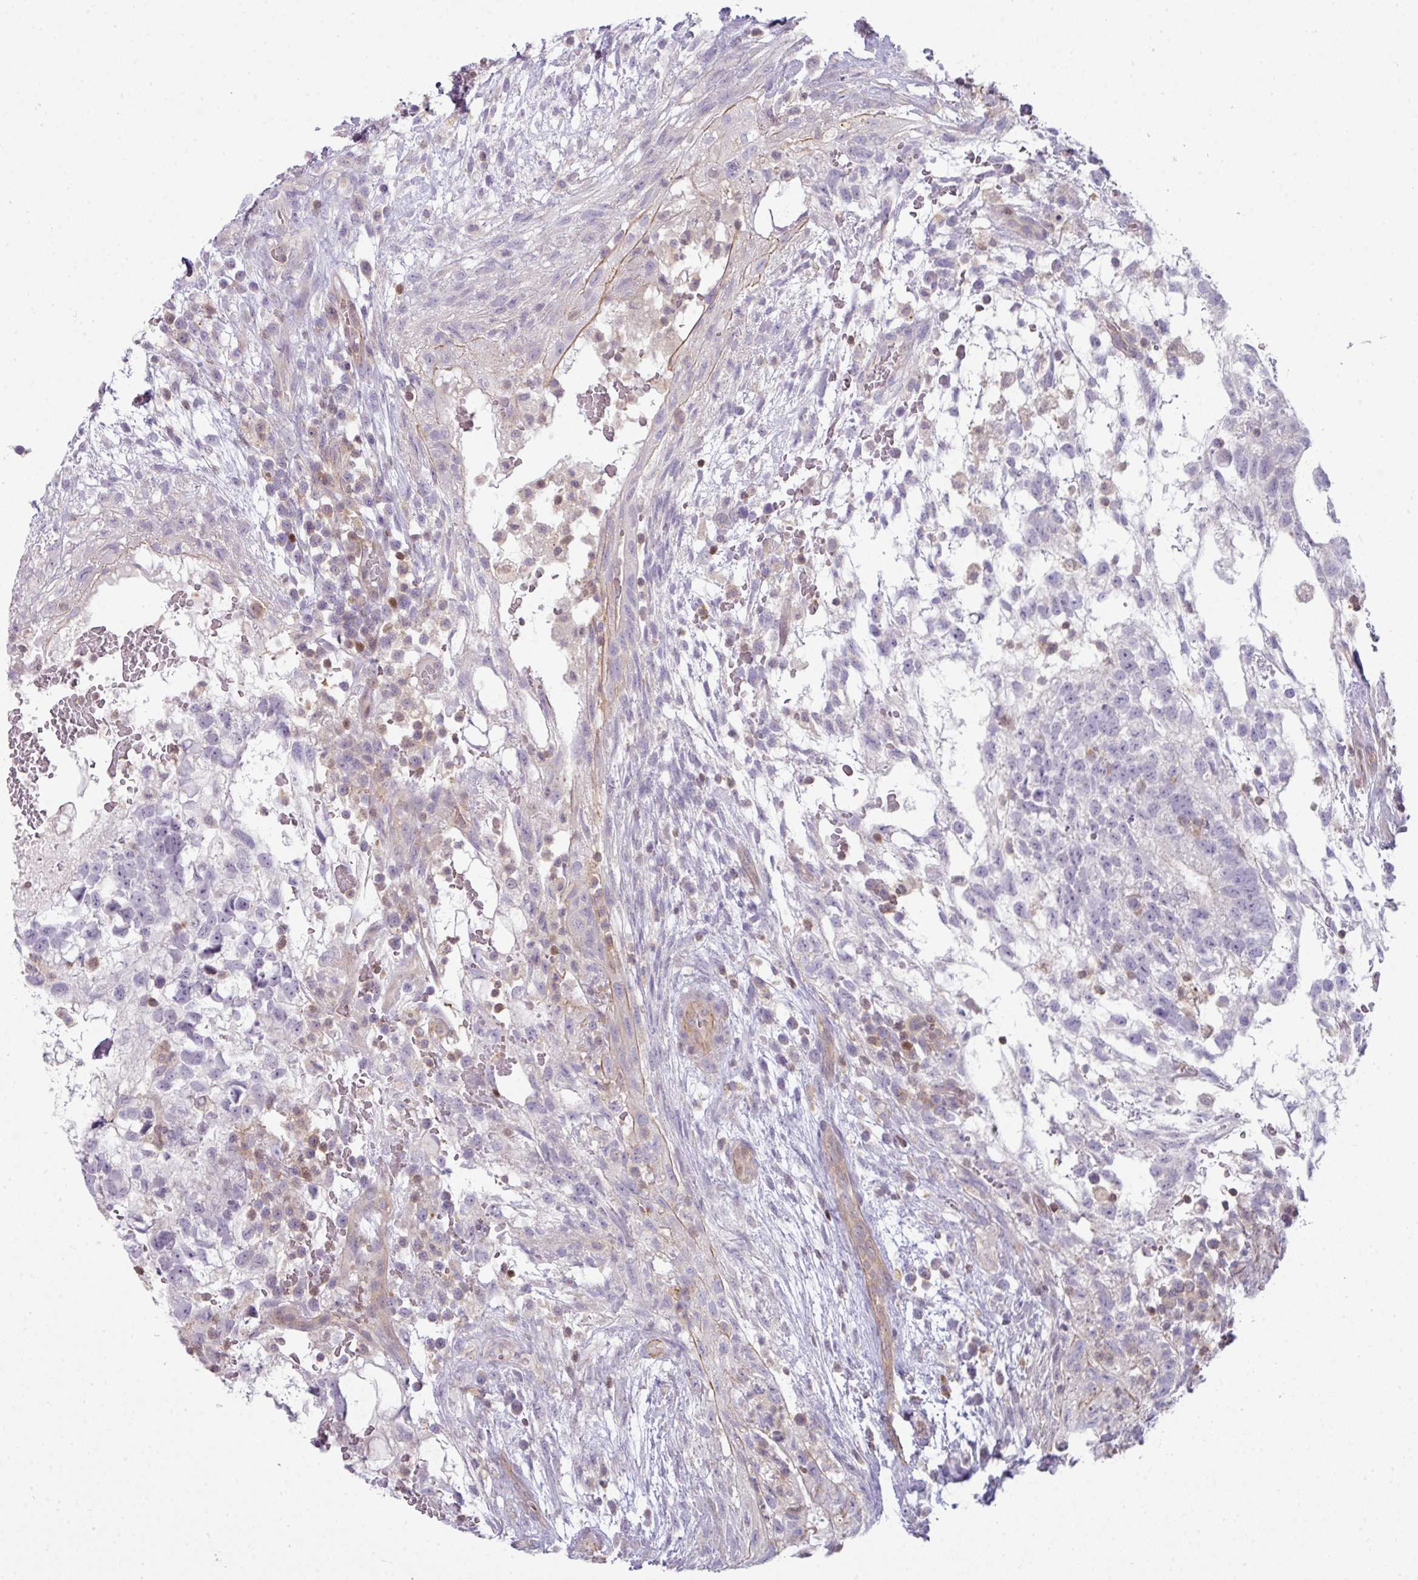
{"staining": {"intensity": "negative", "quantity": "none", "location": "none"}, "tissue": "testis cancer", "cell_type": "Tumor cells", "image_type": "cancer", "snomed": [{"axis": "morphology", "description": "Normal tissue, NOS"}, {"axis": "morphology", "description": "Carcinoma, Embryonal, NOS"}, {"axis": "topography", "description": "Testis"}], "caption": "Tumor cells show no significant expression in testis embryonal carcinoma. (Immunohistochemistry, brightfield microscopy, high magnification).", "gene": "STAT5A", "patient": {"sex": "male", "age": 32}}